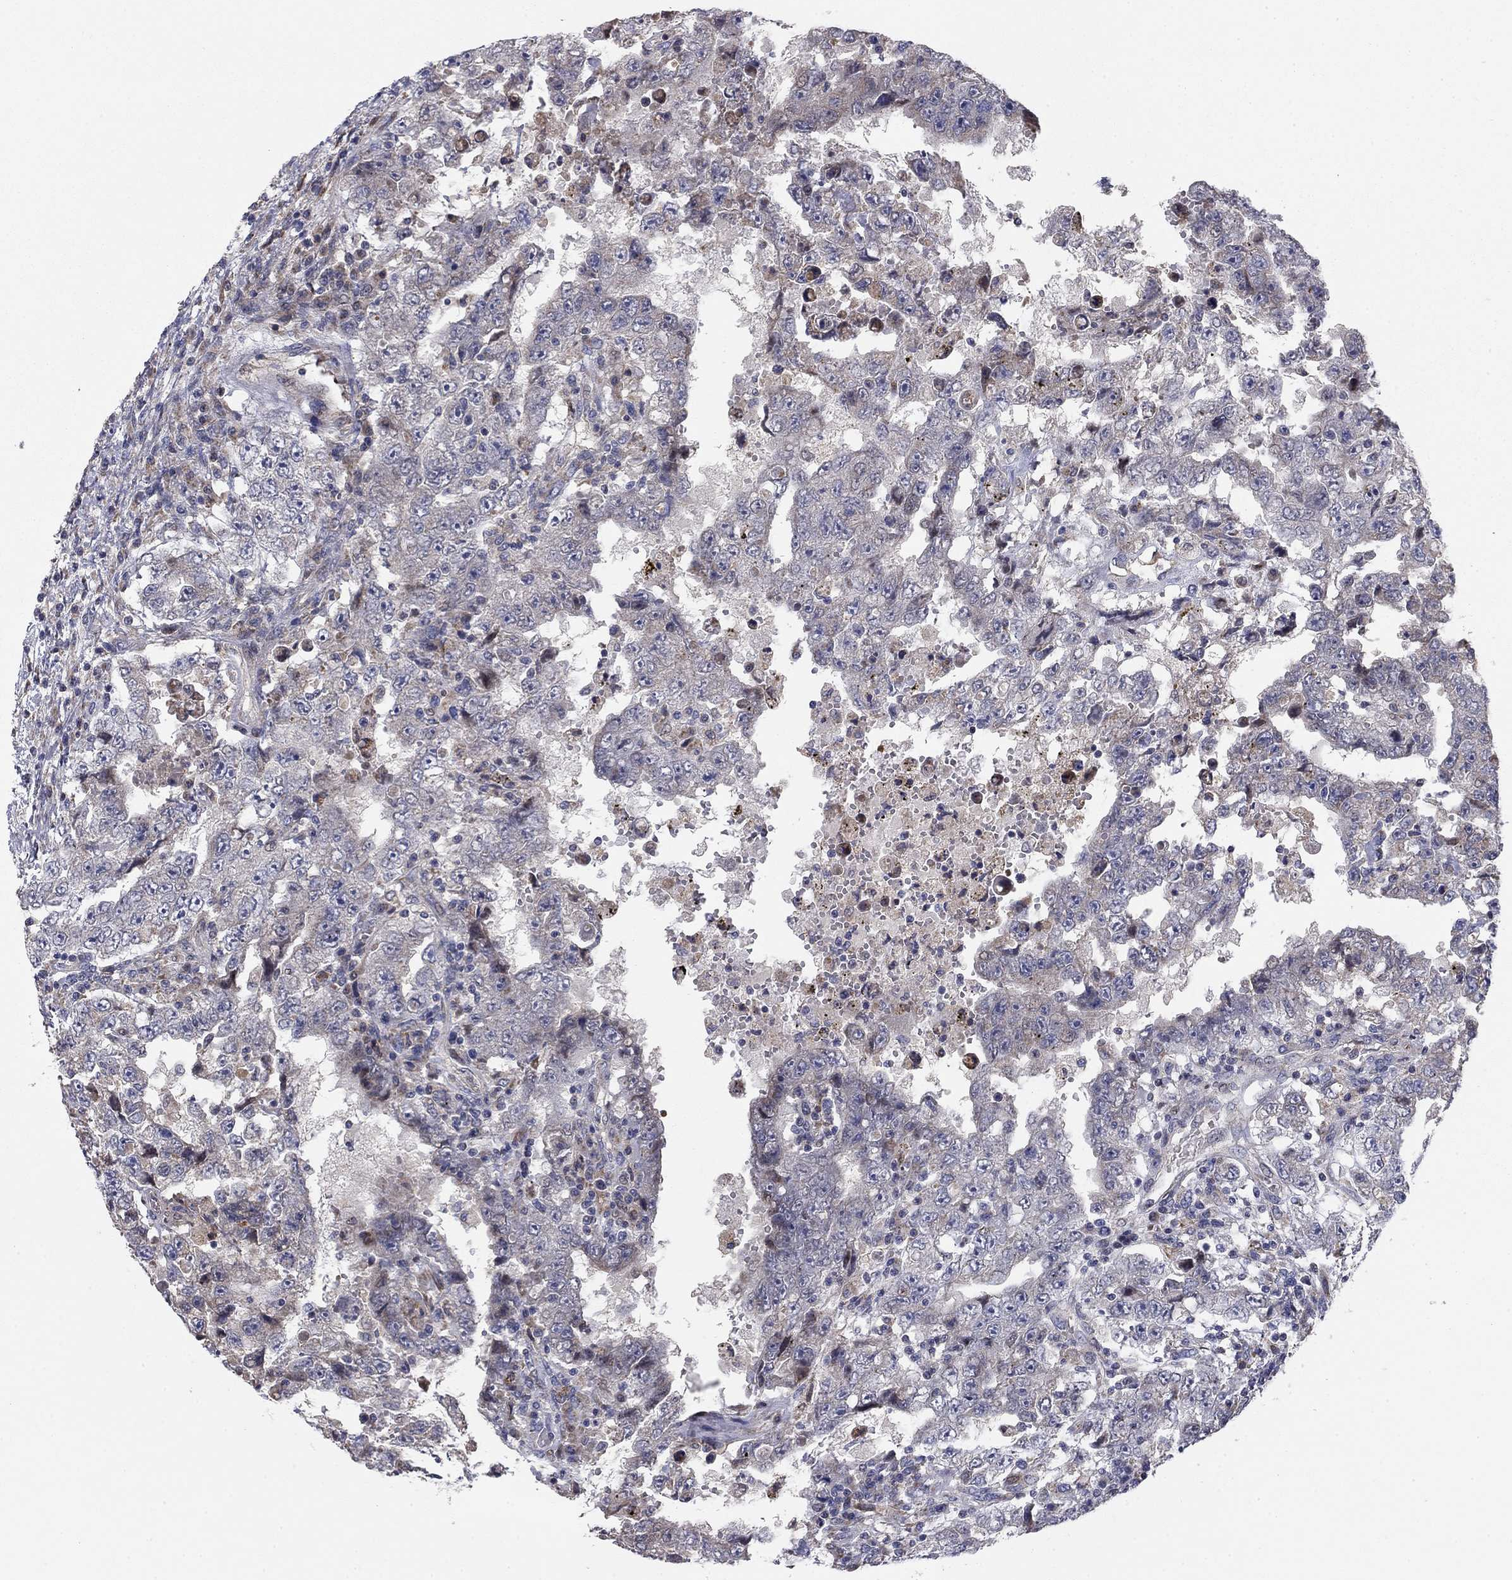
{"staining": {"intensity": "negative", "quantity": "none", "location": "none"}, "tissue": "testis cancer", "cell_type": "Tumor cells", "image_type": "cancer", "snomed": [{"axis": "morphology", "description": "Carcinoma, Embryonal, NOS"}, {"axis": "topography", "description": "Testis"}], "caption": "An IHC histopathology image of embryonal carcinoma (testis) is shown. There is no staining in tumor cells of embryonal carcinoma (testis).", "gene": "MMAA", "patient": {"sex": "male", "age": 26}}